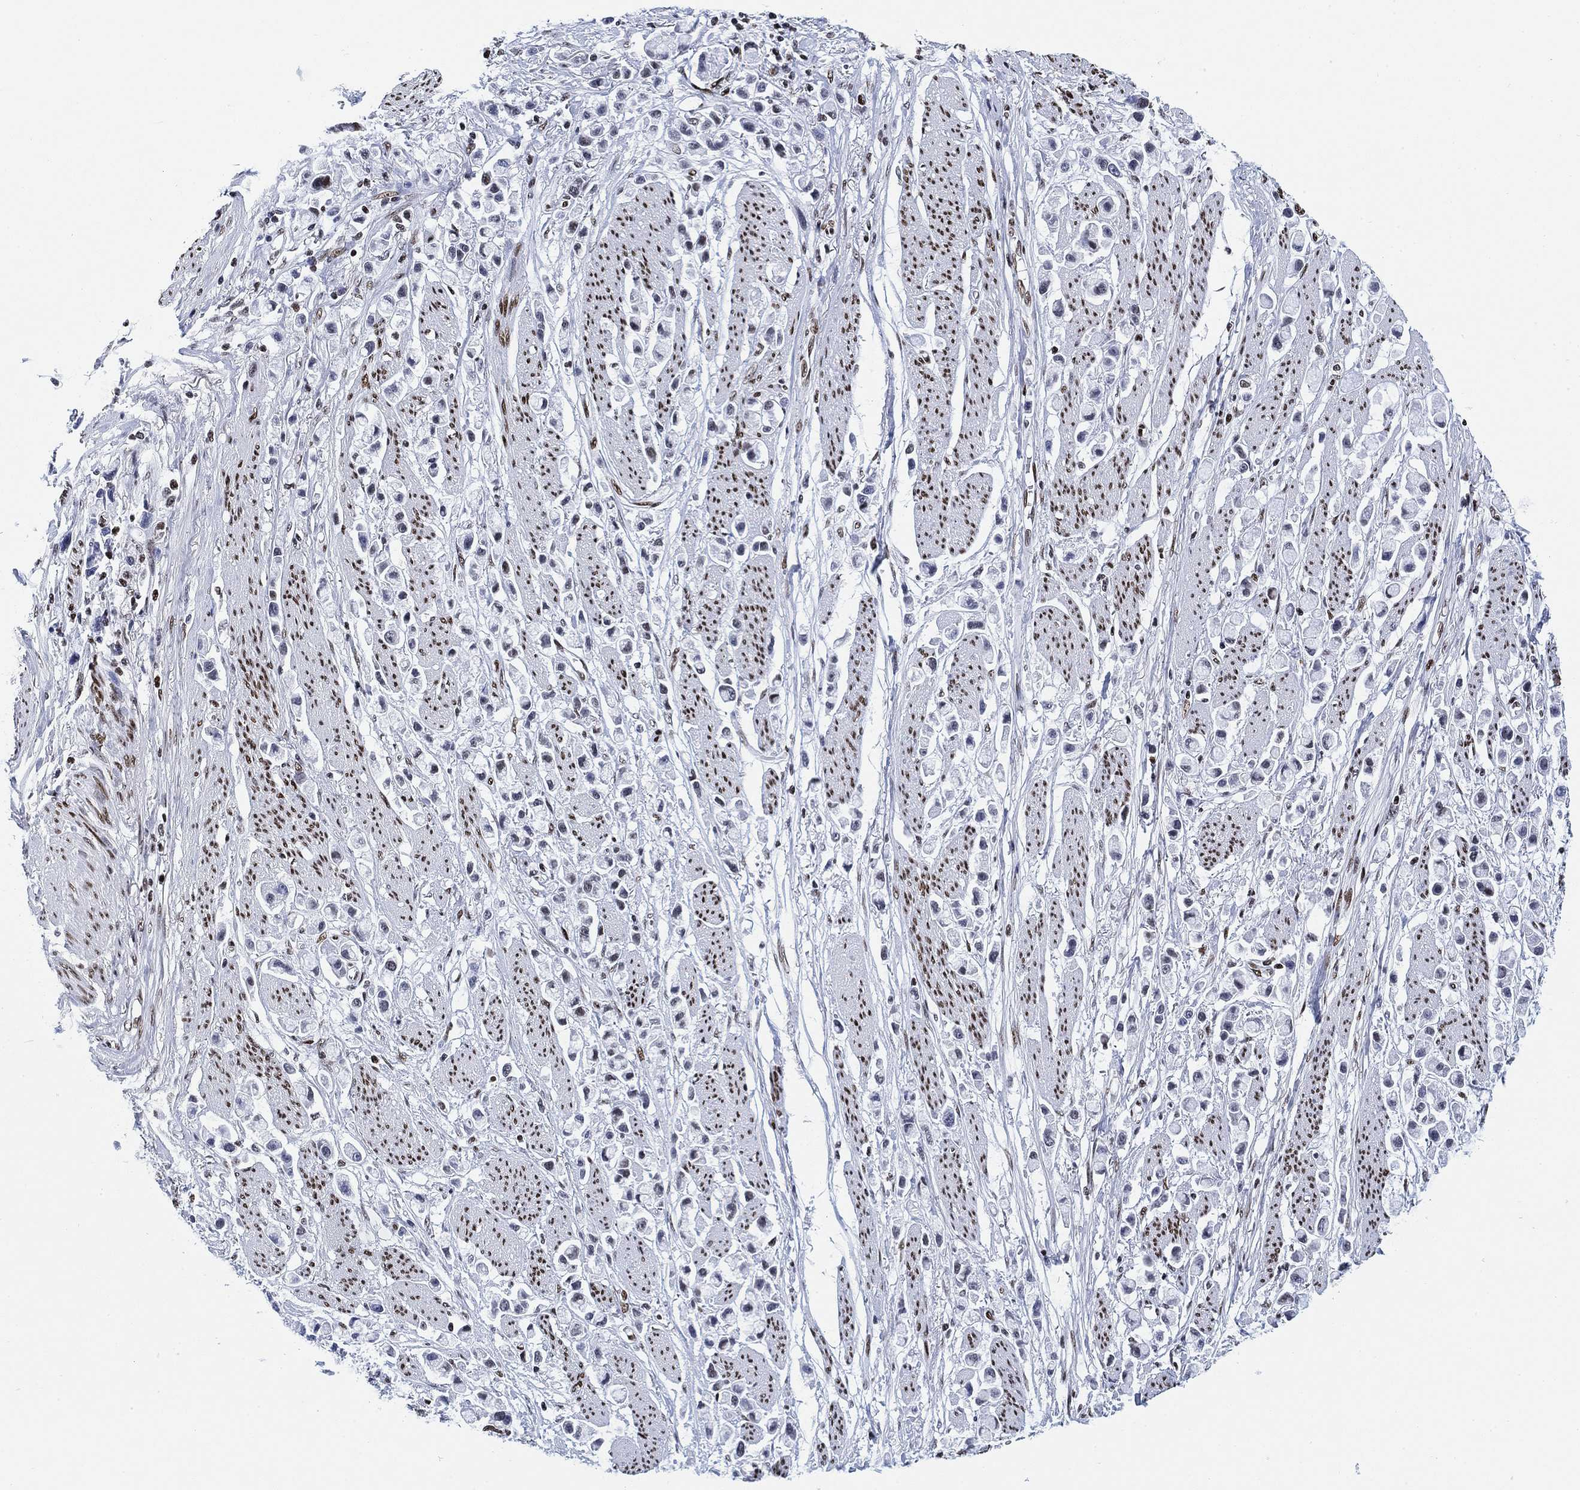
{"staining": {"intensity": "negative", "quantity": "none", "location": "none"}, "tissue": "stomach cancer", "cell_type": "Tumor cells", "image_type": "cancer", "snomed": [{"axis": "morphology", "description": "Adenocarcinoma, NOS"}, {"axis": "topography", "description": "Stomach"}], "caption": "This is an immunohistochemistry image of stomach cancer (adenocarcinoma). There is no positivity in tumor cells.", "gene": "H1-10", "patient": {"sex": "female", "age": 81}}